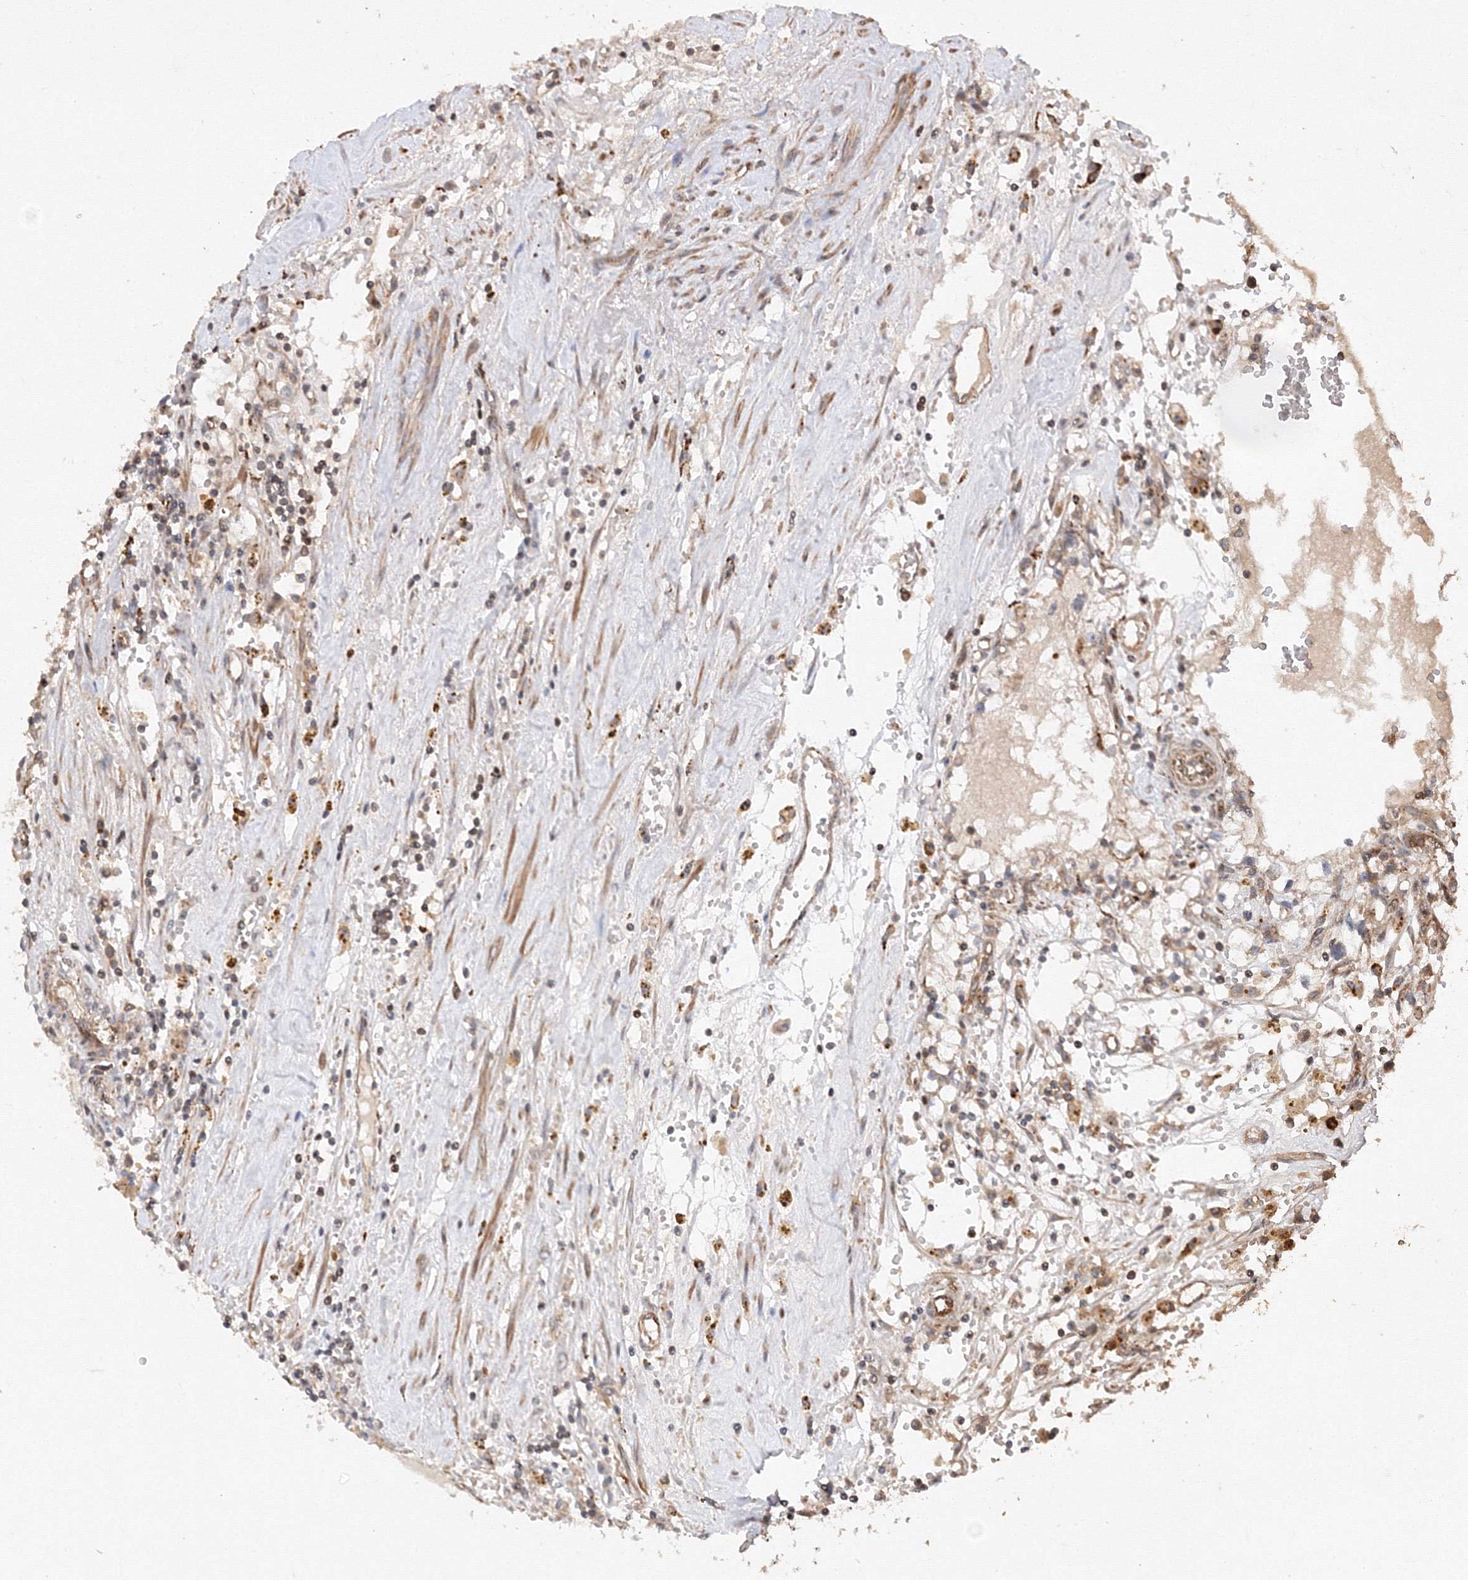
{"staining": {"intensity": "weak", "quantity": "<25%", "location": "cytoplasmic/membranous"}, "tissue": "renal cancer", "cell_type": "Tumor cells", "image_type": "cancer", "snomed": [{"axis": "morphology", "description": "Adenocarcinoma, NOS"}, {"axis": "topography", "description": "Kidney"}], "caption": "A micrograph of human renal cancer is negative for staining in tumor cells.", "gene": "DCTD", "patient": {"sex": "male", "age": 56}}